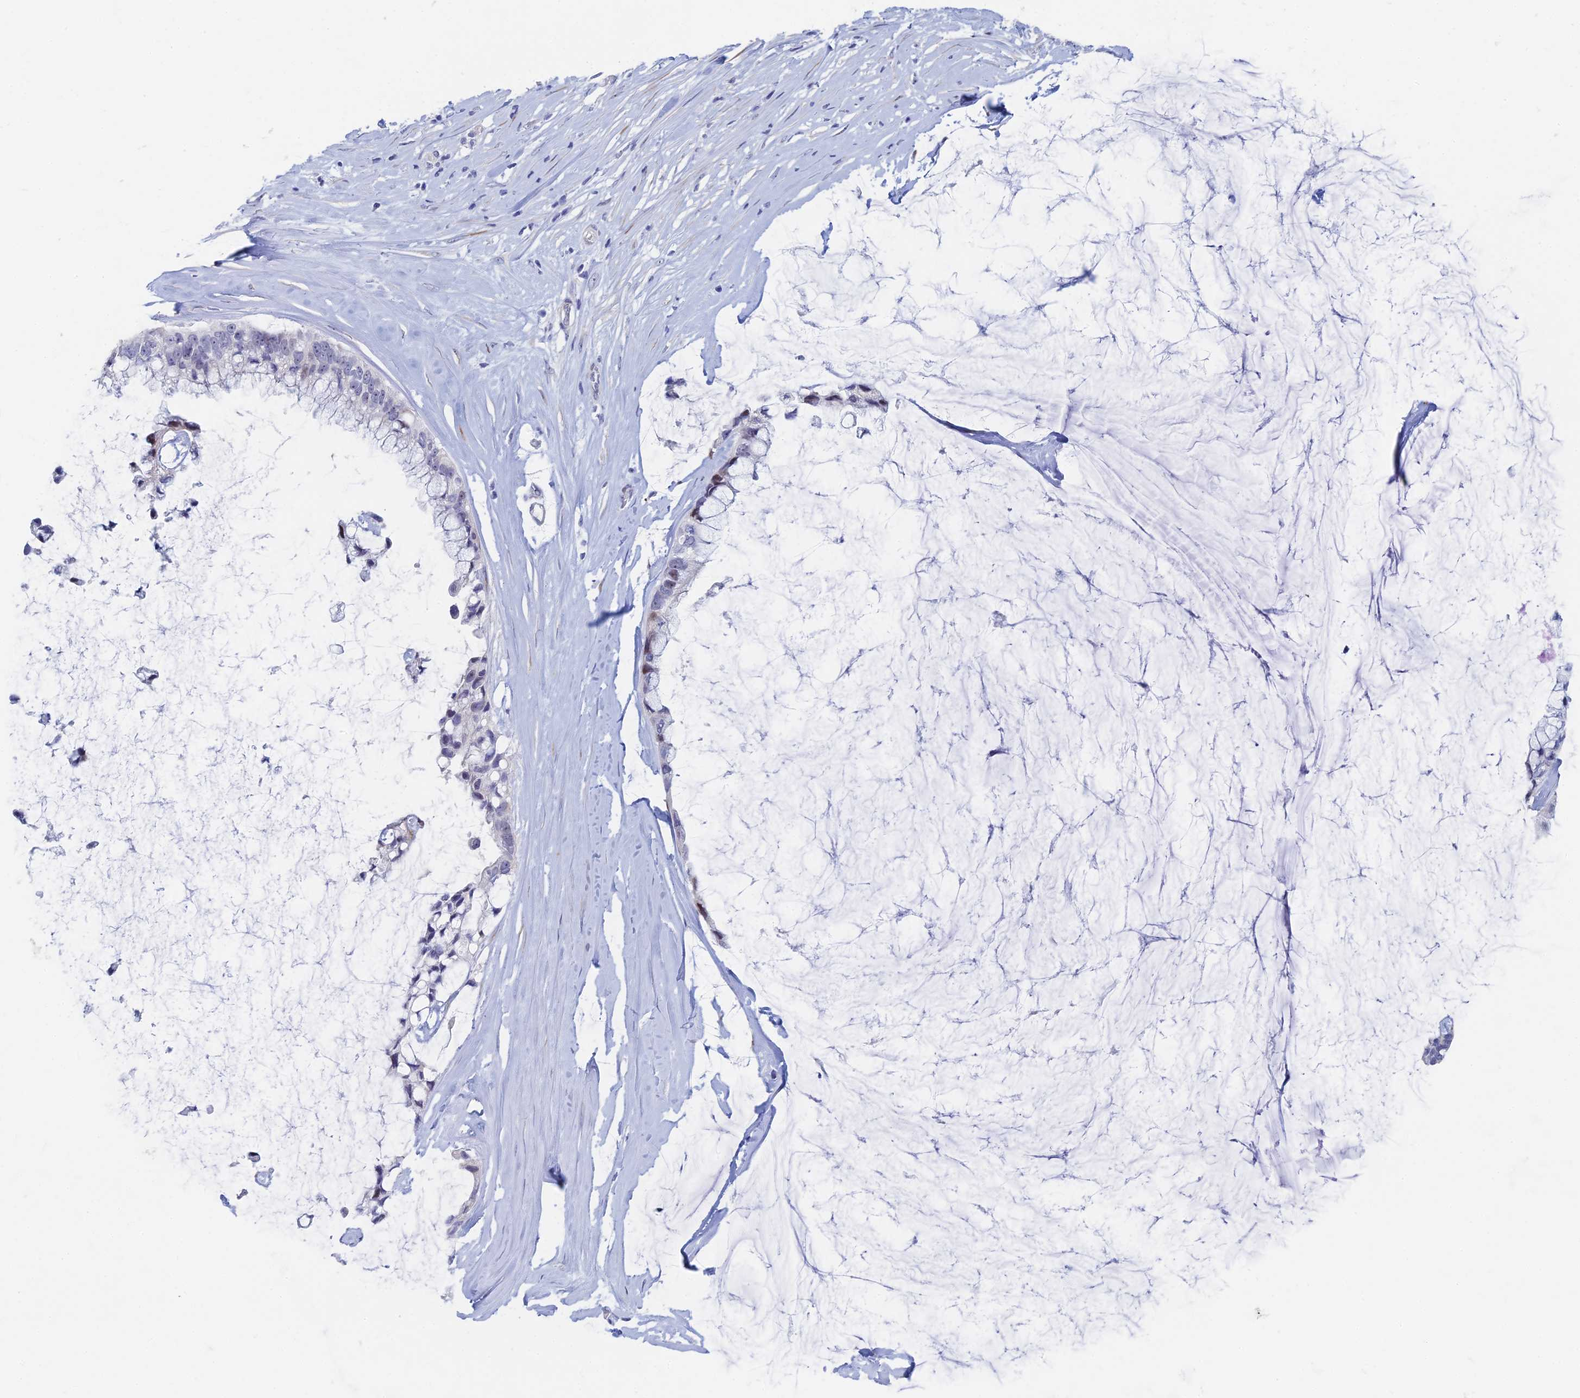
{"staining": {"intensity": "negative", "quantity": "none", "location": "none"}, "tissue": "ovarian cancer", "cell_type": "Tumor cells", "image_type": "cancer", "snomed": [{"axis": "morphology", "description": "Cystadenocarcinoma, mucinous, NOS"}, {"axis": "topography", "description": "Ovary"}], "caption": "A high-resolution photomicrograph shows immunohistochemistry (IHC) staining of ovarian cancer, which displays no significant expression in tumor cells. (DAB immunohistochemistry, high magnification).", "gene": "DRGX", "patient": {"sex": "female", "age": 39}}